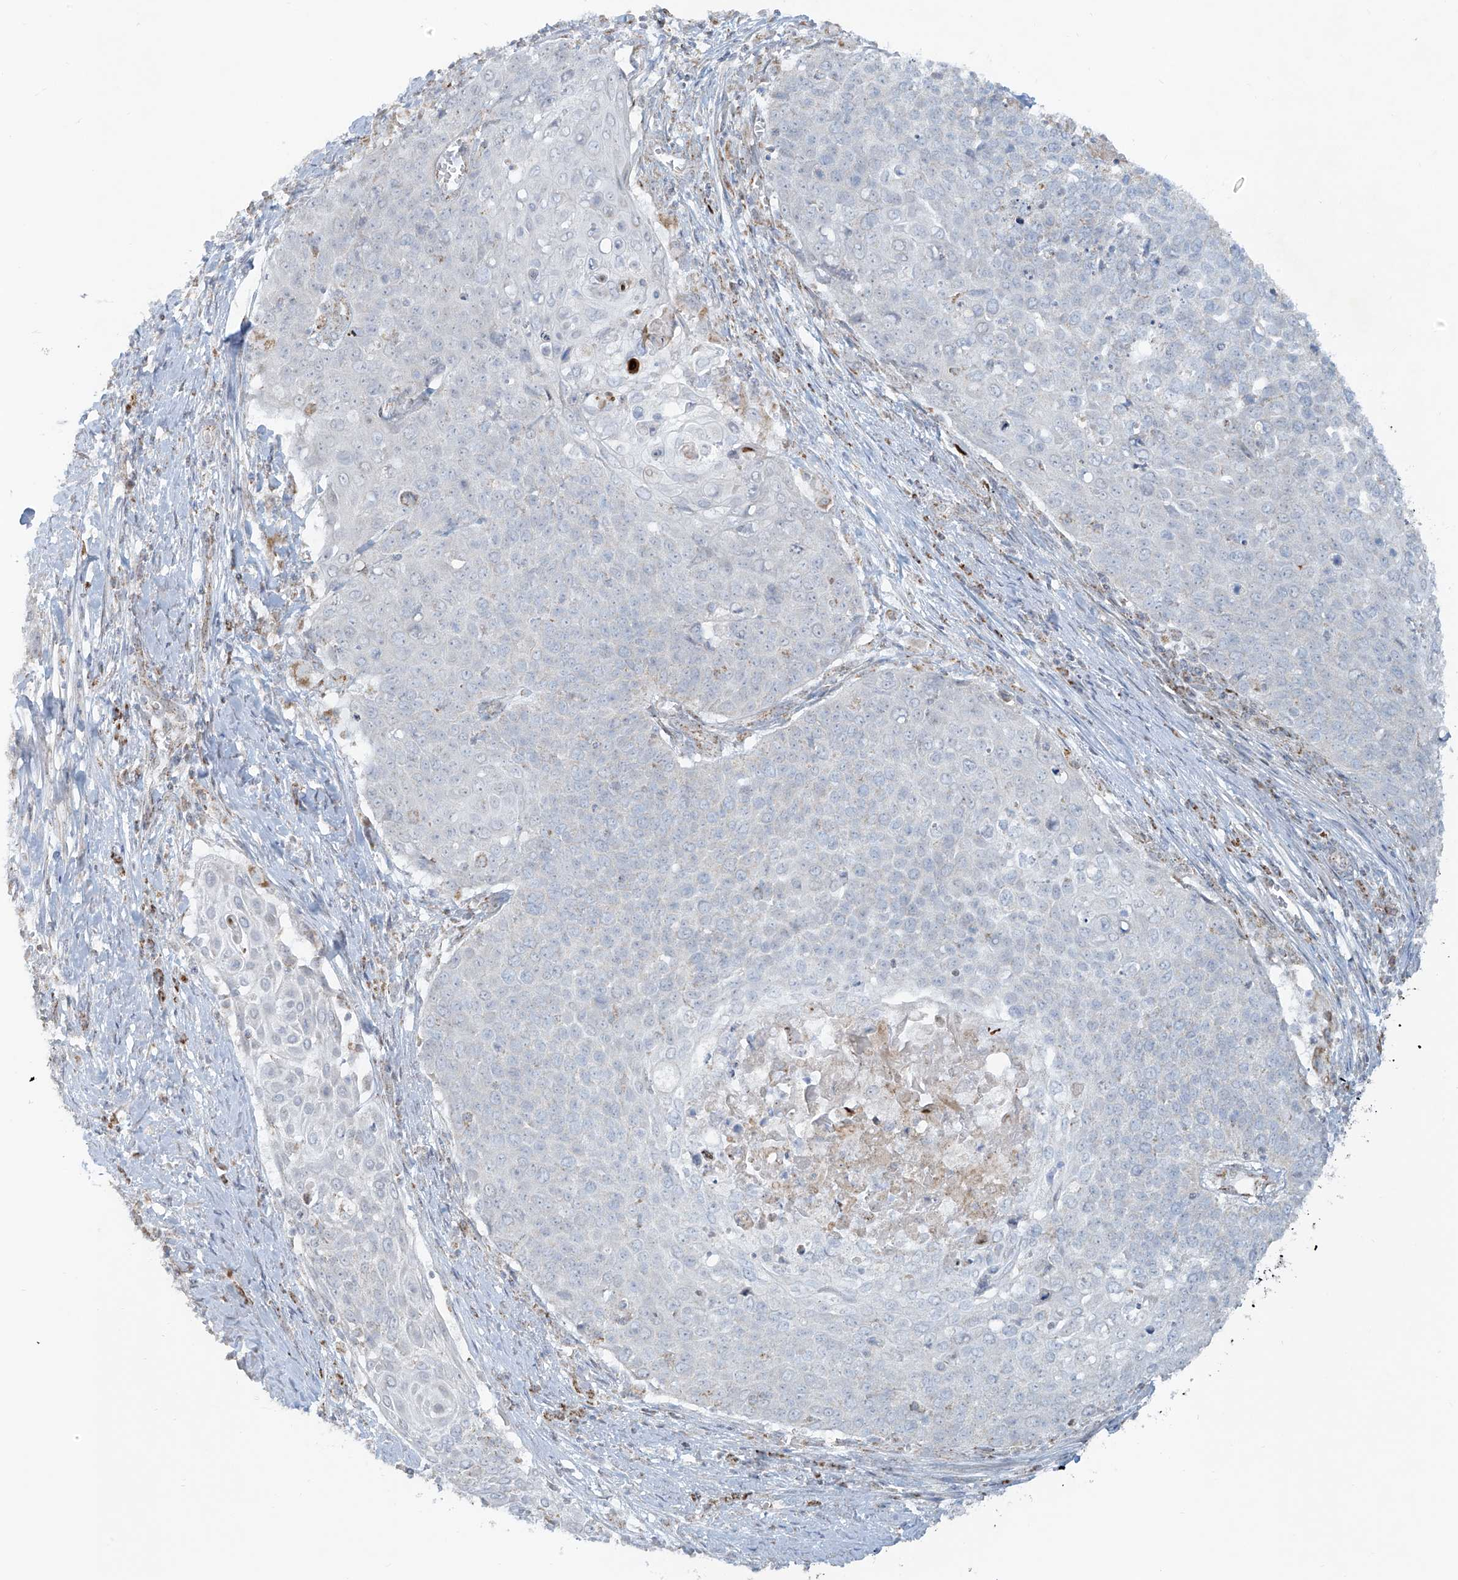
{"staining": {"intensity": "negative", "quantity": "none", "location": "none"}, "tissue": "cervical cancer", "cell_type": "Tumor cells", "image_type": "cancer", "snomed": [{"axis": "morphology", "description": "Squamous cell carcinoma, NOS"}, {"axis": "topography", "description": "Cervix"}], "caption": "The immunohistochemistry (IHC) photomicrograph has no significant positivity in tumor cells of cervical cancer (squamous cell carcinoma) tissue.", "gene": "SMDT1", "patient": {"sex": "female", "age": 39}}